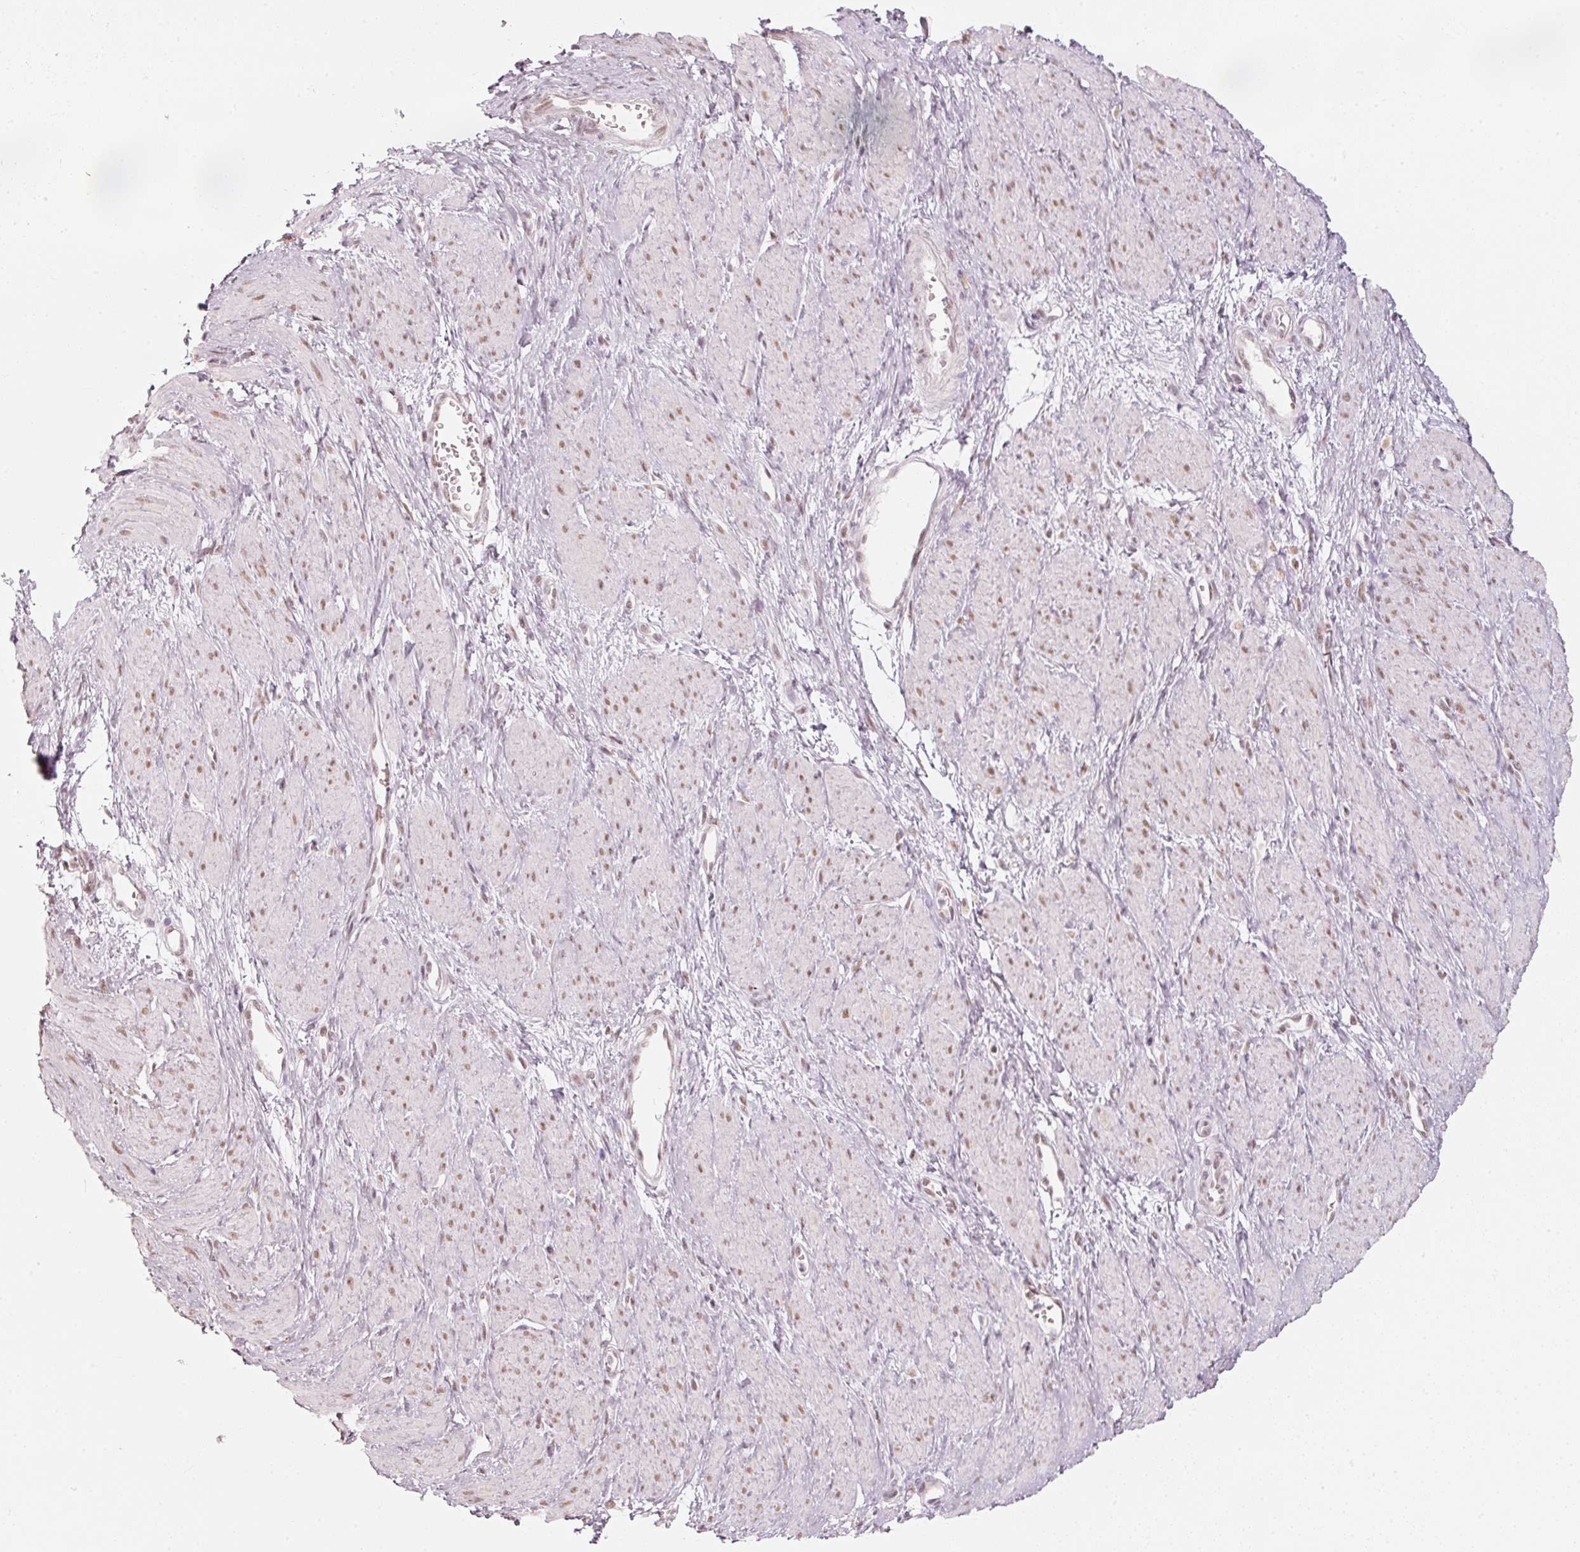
{"staining": {"intensity": "weak", "quantity": "25%-75%", "location": "nuclear"}, "tissue": "smooth muscle", "cell_type": "Smooth muscle cells", "image_type": "normal", "snomed": [{"axis": "morphology", "description": "Normal tissue, NOS"}, {"axis": "topography", "description": "Smooth muscle"}, {"axis": "topography", "description": "Uterus"}], "caption": "Smooth muscle cells display weak nuclear positivity in approximately 25%-75% of cells in normal smooth muscle. The protein is shown in brown color, while the nuclei are stained blue.", "gene": "PPP1R10", "patient": {"sex": "female", "age": 39}}